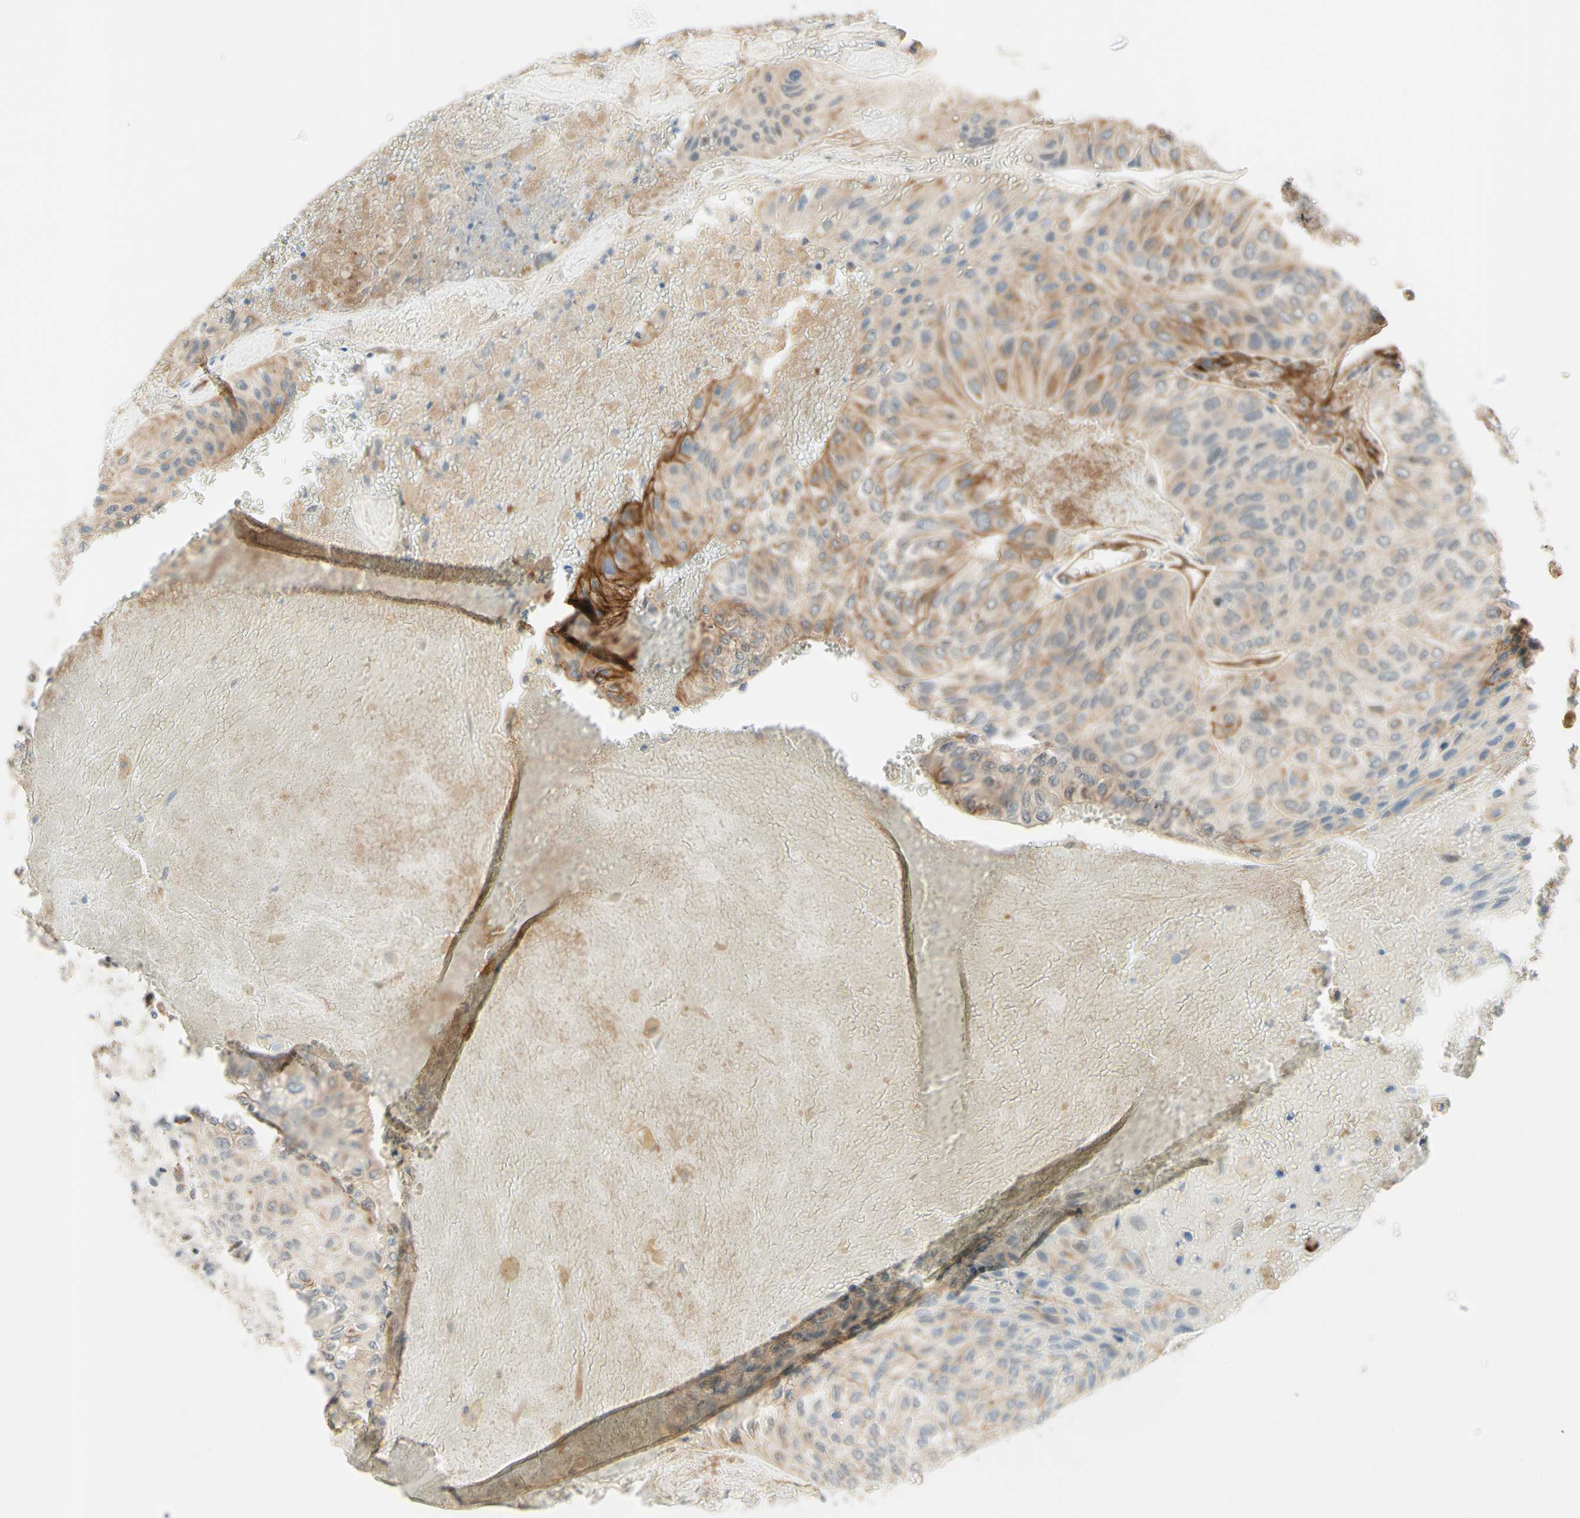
{"staining": {"intensity": "moderate", "quantity": "<25%", "location": "cytoplasmic/membranous"}, "tissue": "urothelial cancer", "cell_type": "Tumor cells", "image_type": "cancer", "snomed": [{"axis": "morphology", "description": "Urothelial carcinoma, High grade"}, {"axis": "topography", "description": "Urinary bladder"}], "caption": "DAB immunohistochemical staining of human high-grade urothelial carcinoma exhibits moderate cytoplasmic/membranous protein expression in approximately <25% of tumor cells.", "gene": "ANGPT2", "patient": {"sex": "male", "age": 66}}